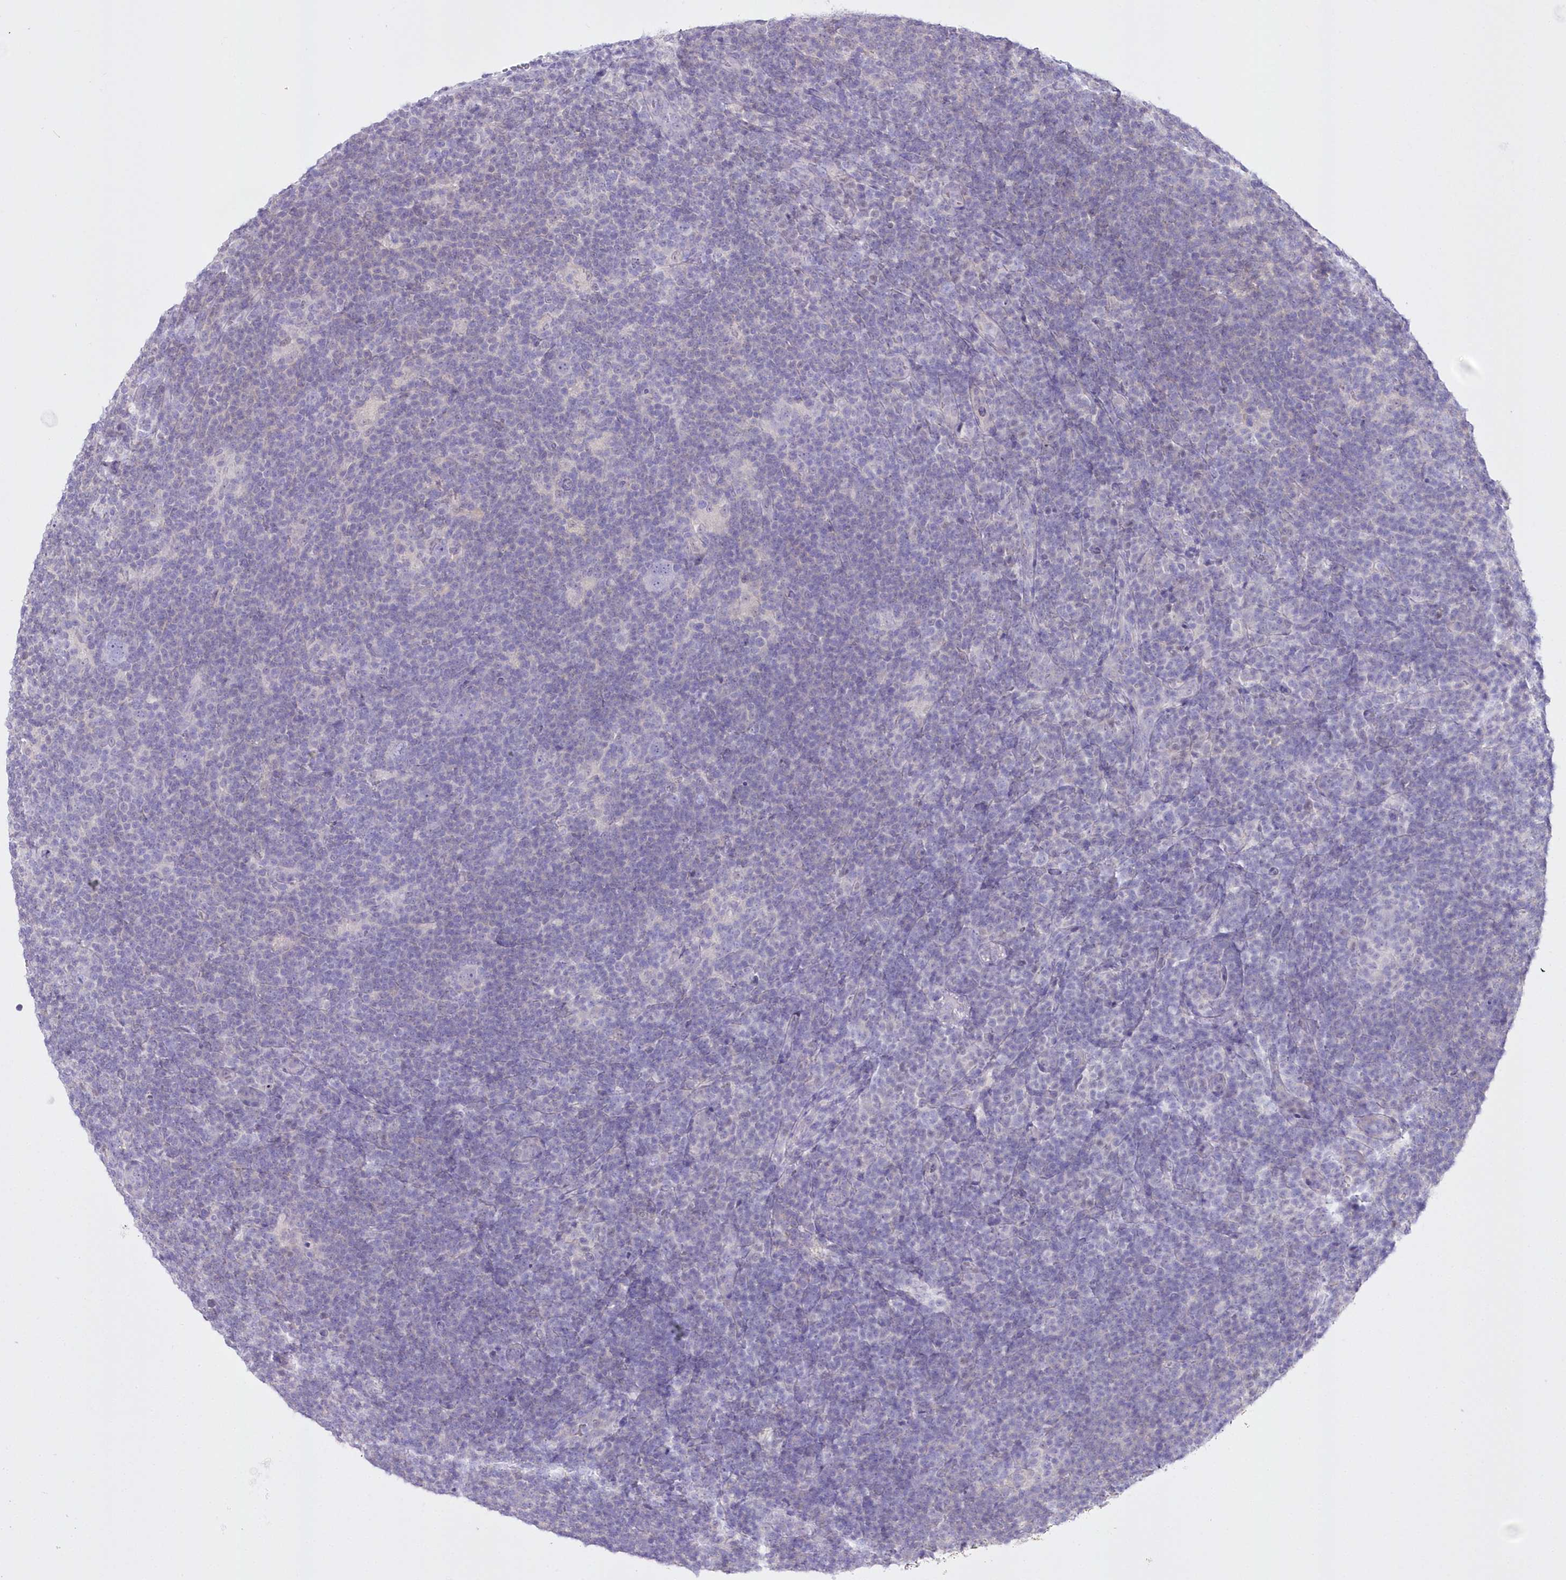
{"staining": {"intensity": "negative", "quantity": "none", "location": "none"}, "tissue": "lymphoma", "cell_type": "Tumor cells", "image_type": "cancer", "snomed": [{"axis": "morphology", "description": "Hodgkin's disease, NOS"}, {"axis": "topography", "description": "Lymph node"}], "caption": "Protein analysis of Hodgkin's disease reveals no significant staining in tumor cells. The staining is performed using DAB brown chromogen with nuclei counter-stained in using hematoxylin.", "gene": "UBA6", "patient": {"sex": "female", "age": 57}}